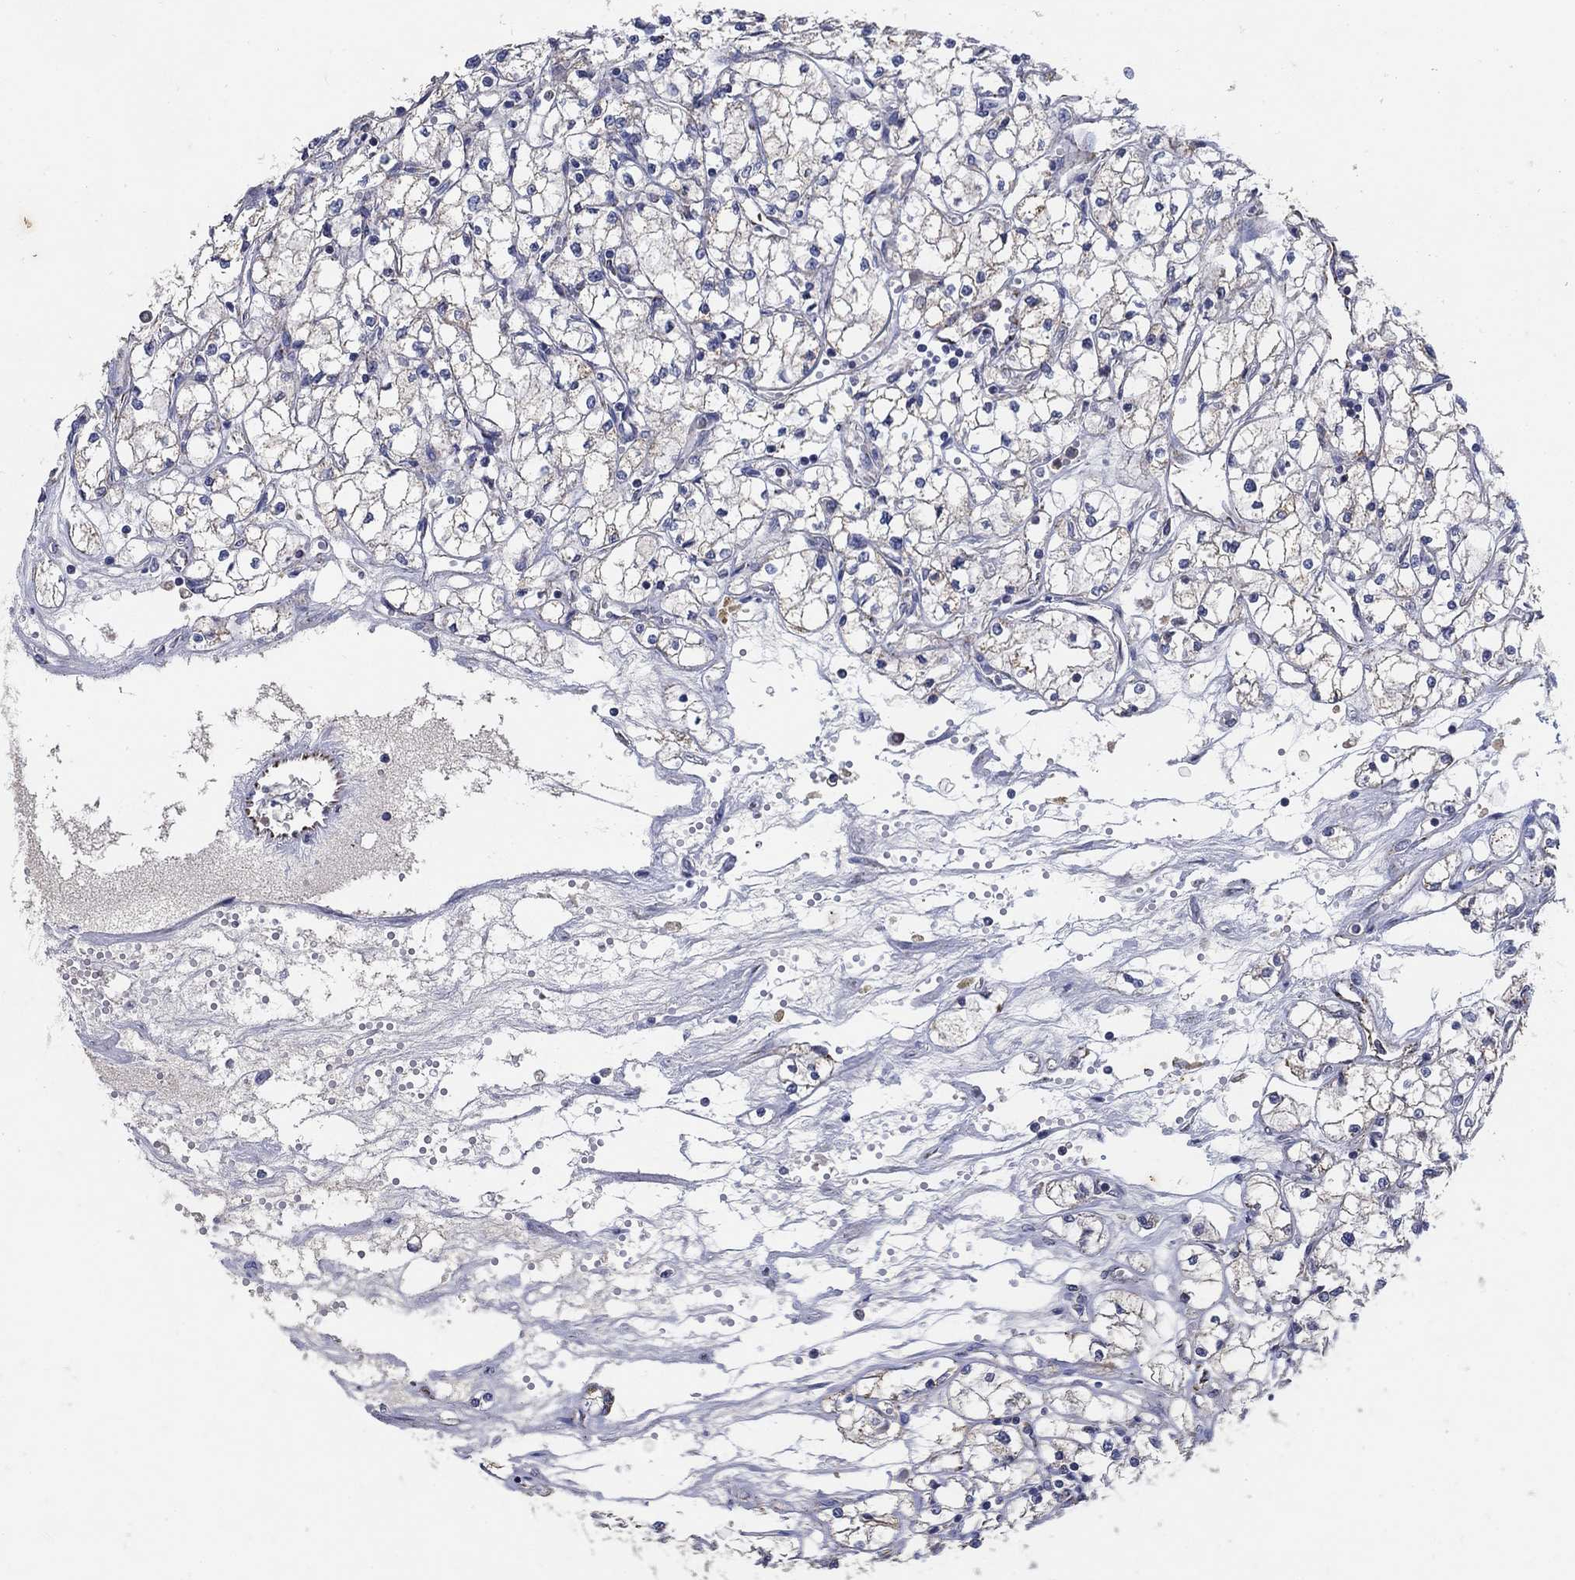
{"staining": {"intensity": "negative", "quantity": "none", "location": "none"}, "tissue": "renal cancer", "cell_type": "Tumor cells", "image_type": "cancer", "snomed": [{"axis": "morphology", "description": "Adenocarcinoma, NOS"}, {"axis": "topography", "description": "Kidney"}], "caption": "Renal cancer stained for a protein using IHC demonstrates no staining tumor cells.", "gene": "PNPLA2", "patient": {"sex": "male", "age": 67}}